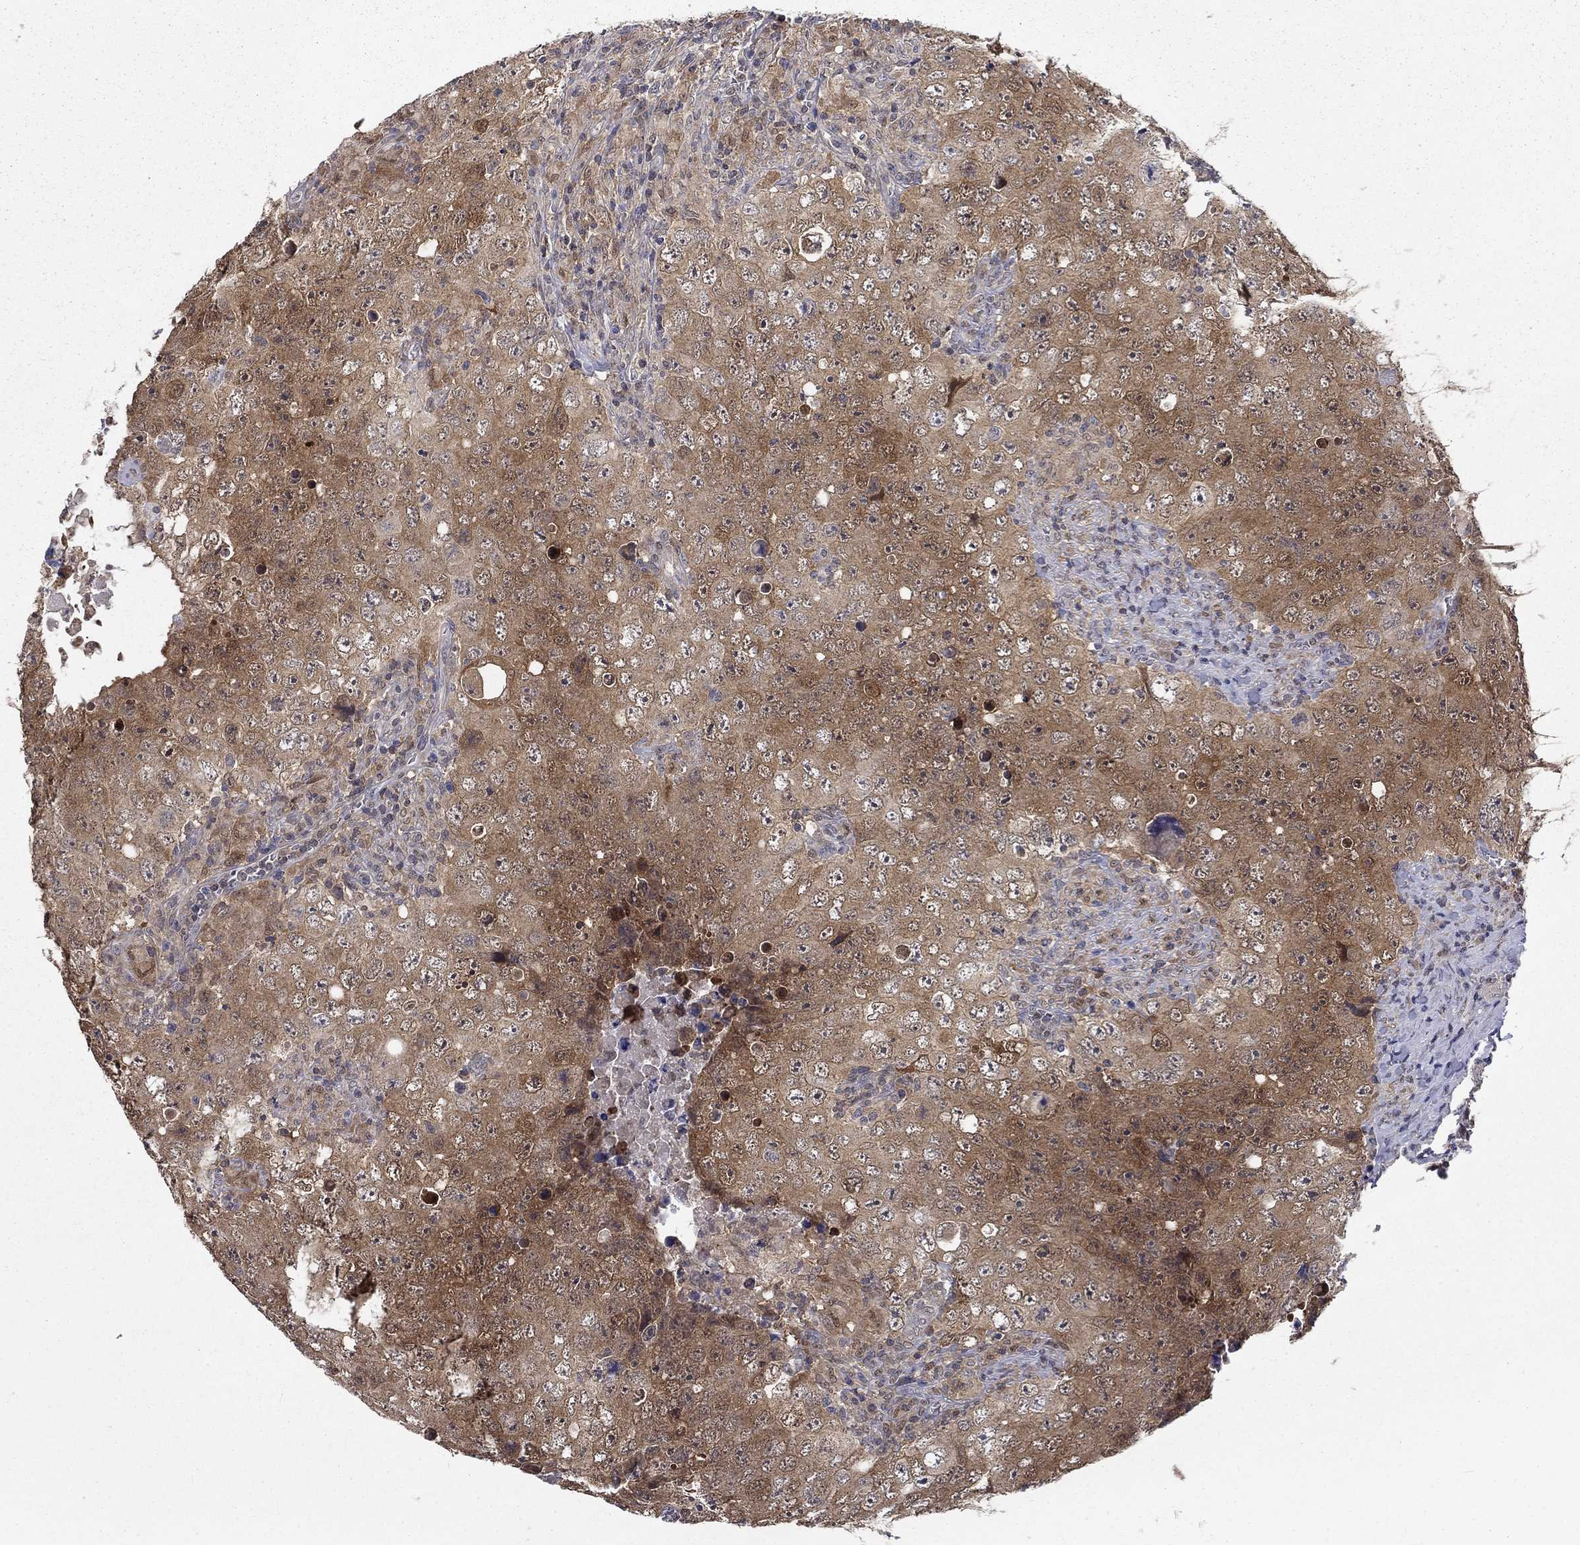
{"staining": {"intensity": "moderate", "quantity": "25%-75%", "location": "cytoplasmic/membranous"}, "tissue": "testis cancer", "cell_type": "Tumor cells", "image_type": "cancer", "snomed": [{"axis": "morphology", "description": "Seminoma, NOS"}, {"axis": "topography", "description": "Testis"}], "caption": "A high-resolution micrograph shows IHC staining of seminoma (testis), which exhibits moderate cytoplasmic/membranous staining in about 25%-75% of tumor cells.", "gene": "NIT2", "patient": {"sex": "male", "age": 34}}